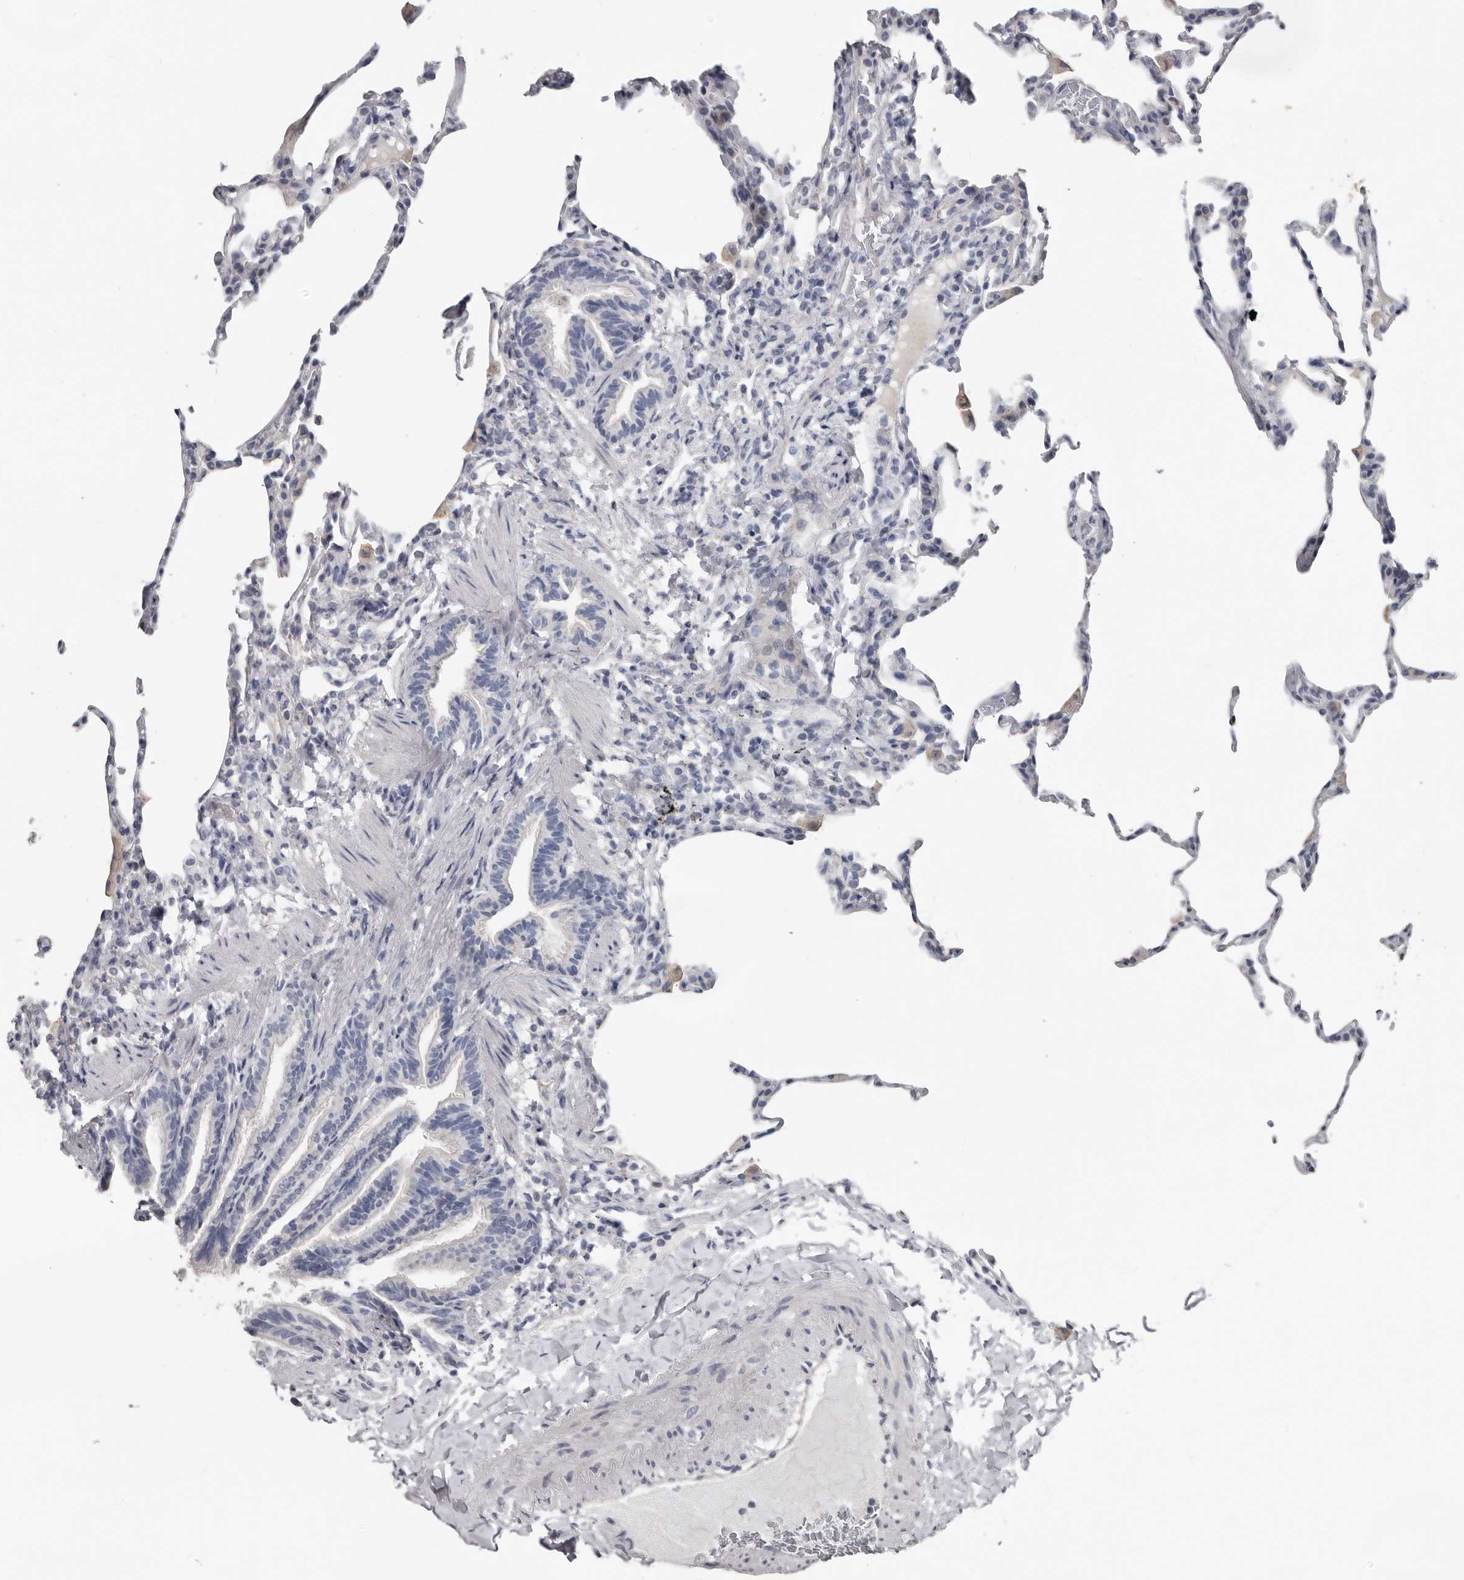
{"staining": {"intensity": "negative", "quantity": "none", "location": "none"}, "tissue": "lung", "cell_type": "Alveolar cells", "image_type": "normal", "snomed": [{"axis": "morphology", "description": "Normal tissue, NOS"}, {"axis": "topography", "description": "Lung"}], "caption": "This histopathology image is of normal lung stained with immunohistochemistry to label a protein in brown with the nuclei are counter-stained blue. There is no staining in alveolar cells. (IHC, brightfield microscopy, high magnification).", "gene": "FABP7", "patient": {"sex": "male", "age": 20}}